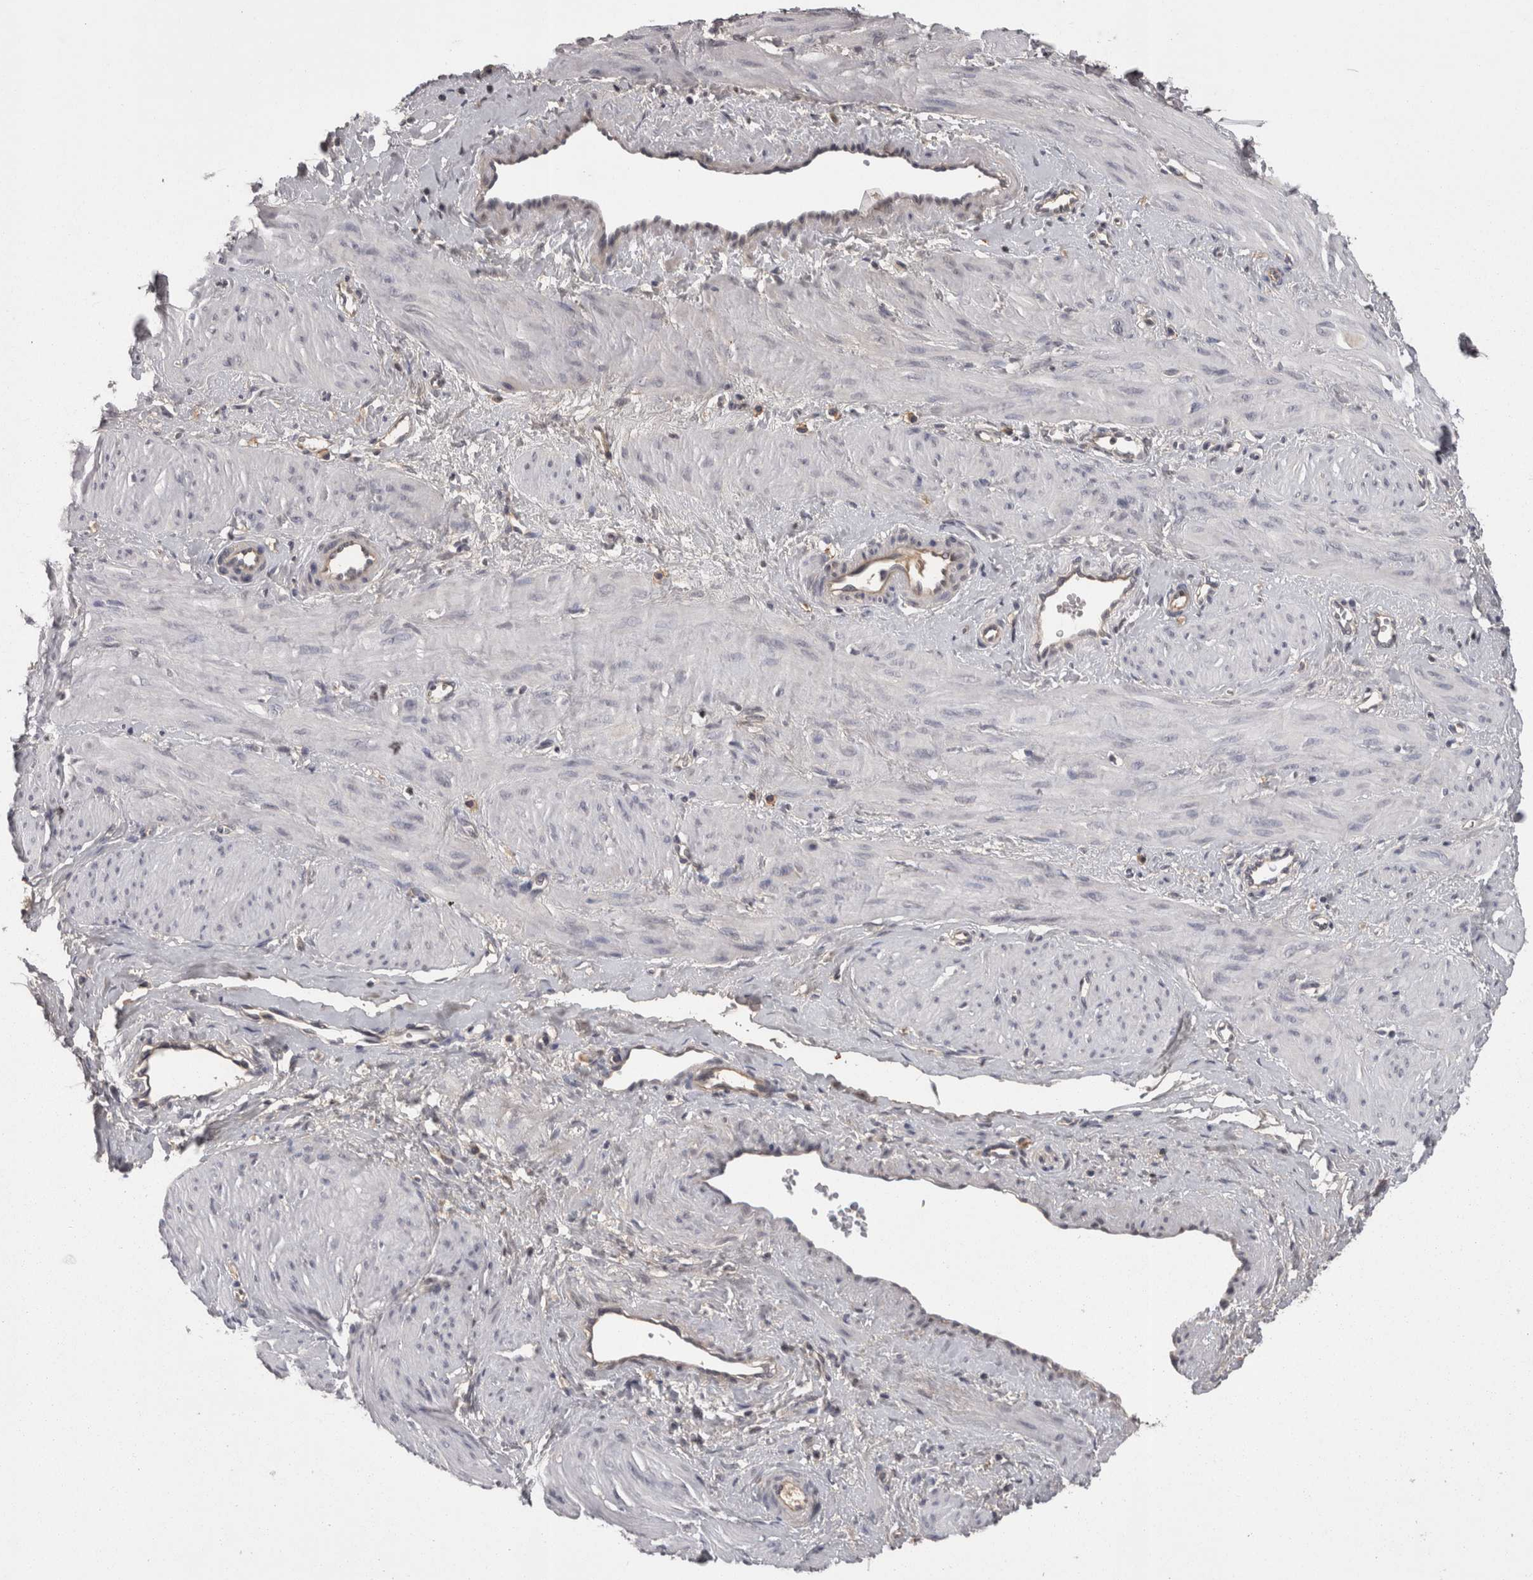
{"staining": {"intensity": "negative", "quantity": "none", "location": "none"}, "tissue": "smooth muscle", "cell_type": "Smooth muscle cells", "image_type": "normal", "snomed": [{"axis": "morphology", "description": "Normal tissue, NOS"}, {"axis": "topography", "description": "Endometrium"}], "caption": "Immunohistochemical staining of unremarkable human smooth muscle exhibits no significant positivity in smooth muscle cells. (Brightfield microscopy of DAB immunohistochemistry at high magnification).", "gene": "PON3", "patient": {"sex": "female", "age": 33}}